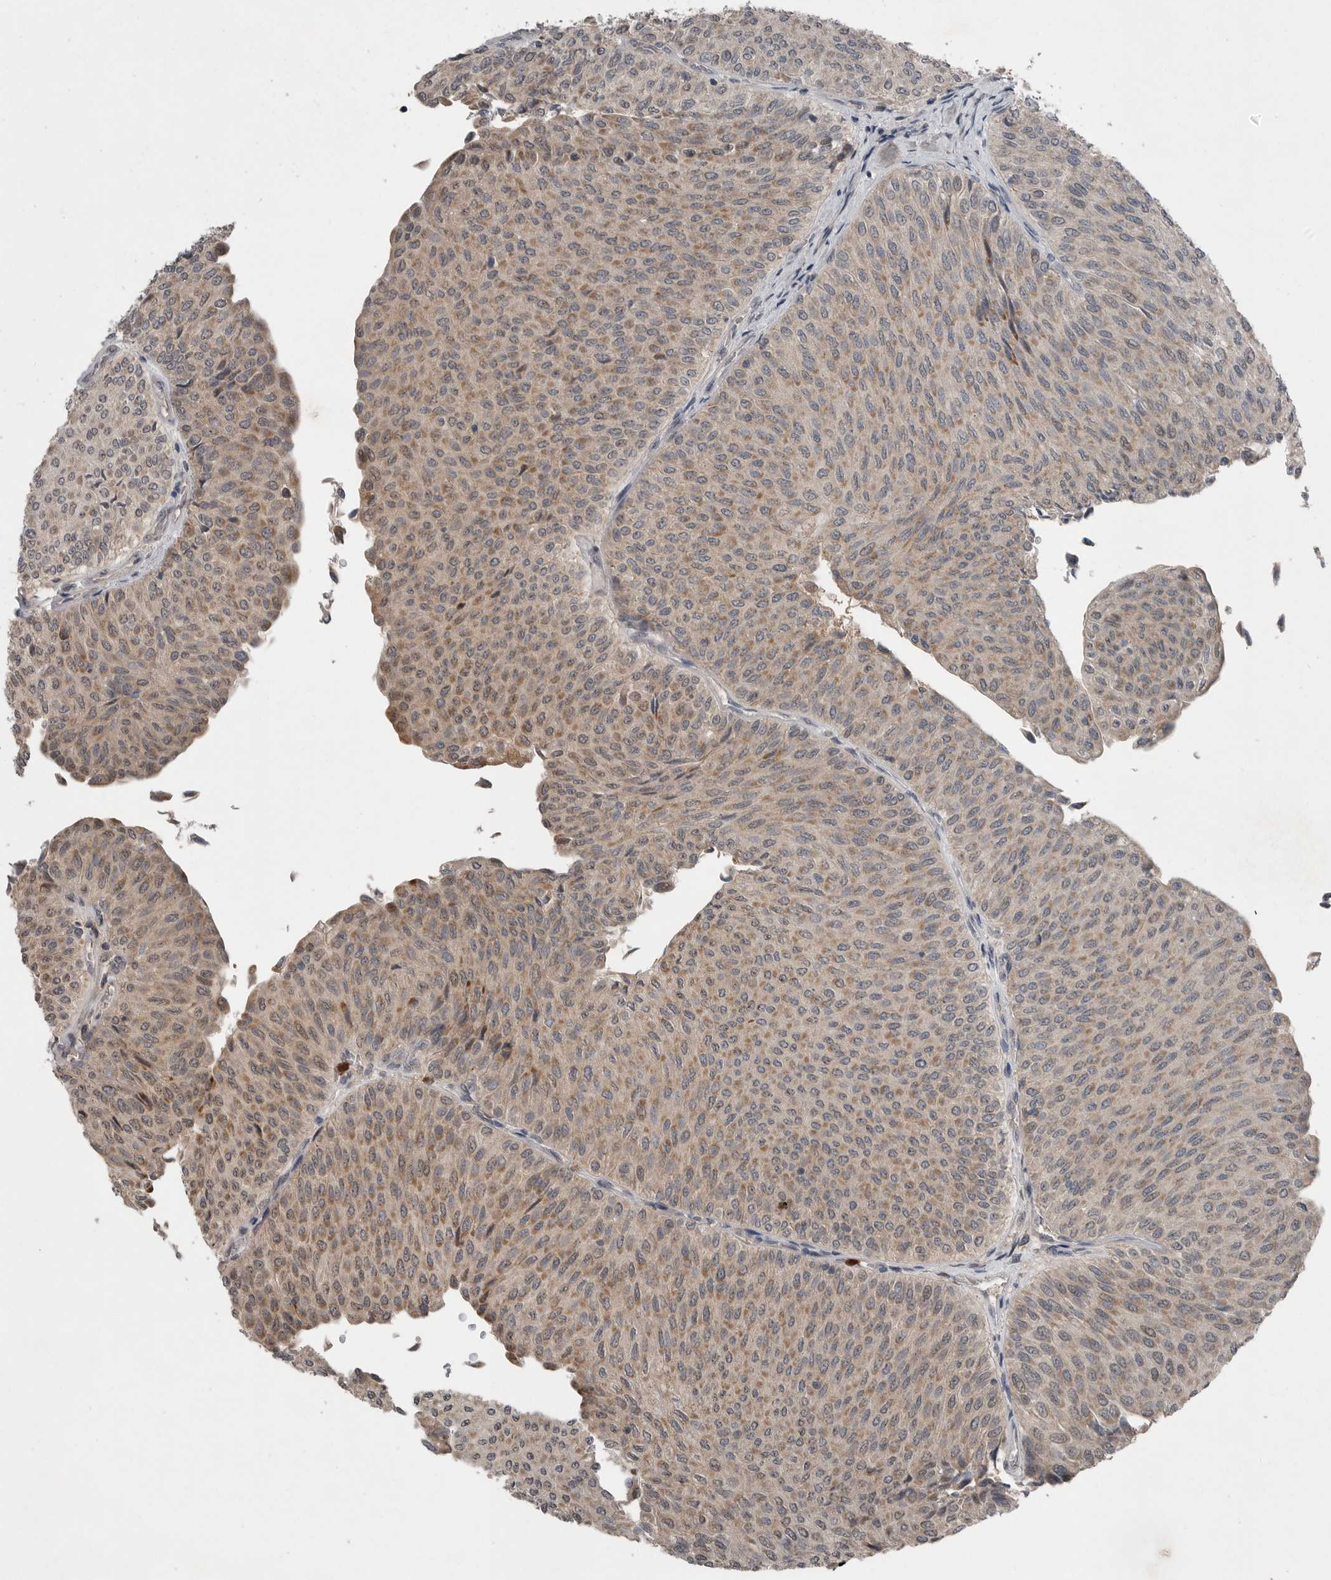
{"staining": {"intensity": "moderate", "quantity": "25%-75%", "location": "cytoplasmic/membranous"}, "tissue": "urothelial cancer", "cell_type": "Tumor cells", "image_type": "cancer", "snomed": [{"axis": "morphology", "description": "Urothelial carcinoma, Low grade"}, {"axis": "topography", "description": "Urinary bladder"}], "caption": "Human urothelial cancer stained with a brown dye displays moderate cytoplasmic/membranous positive staining in approximately 25%-75% of tumor cells.", "gene": "SCP2", "patient": {"sex": "male", "age": 78}}